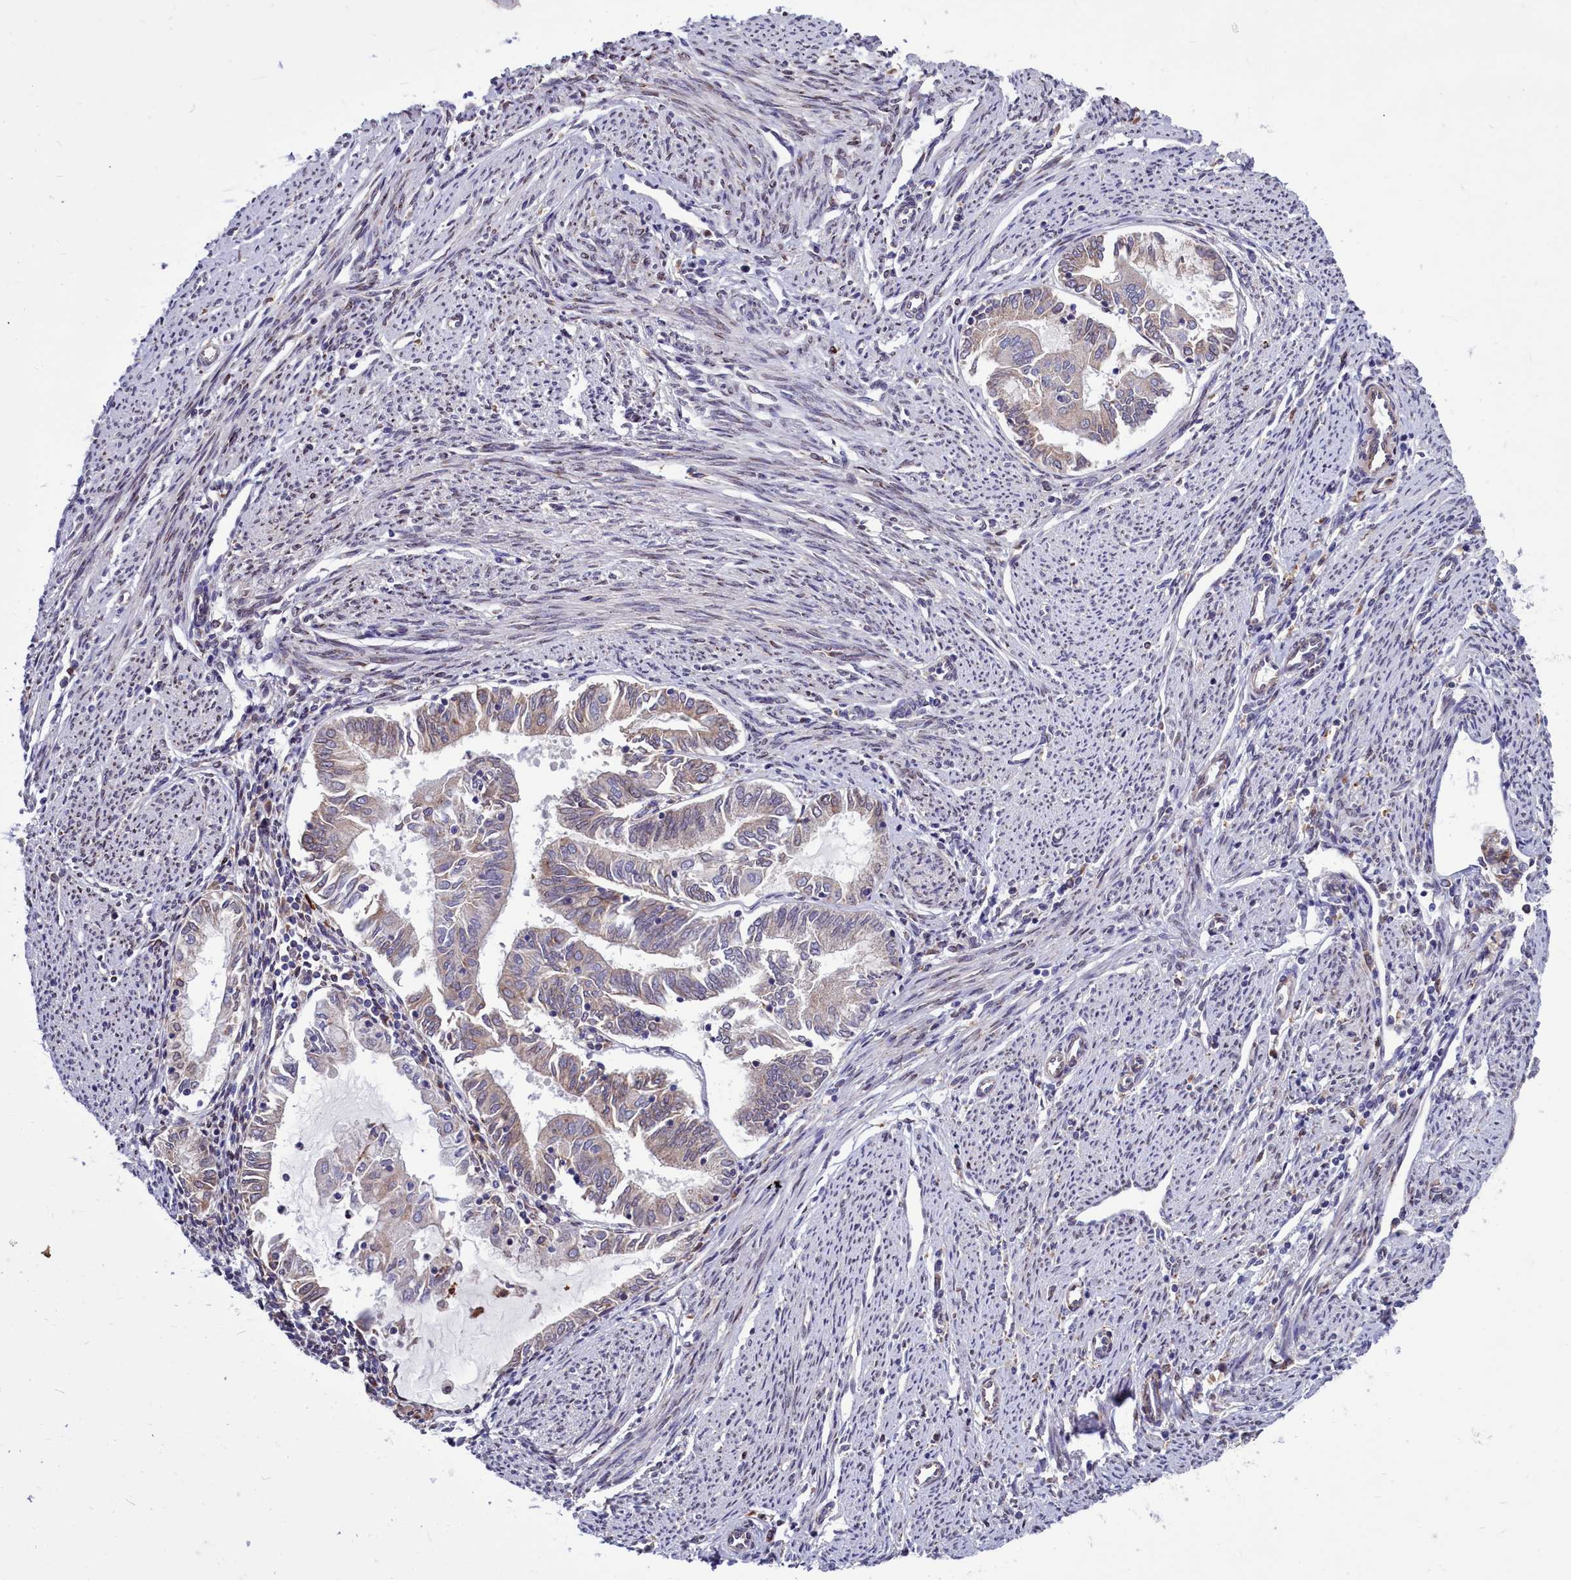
{"staining": {"intensity": "negative", "quantity": "none", "location": "none"}, "tissue": "endometrial cancer", "cell_type": "Tumor cells", "image_type": "cancer", "snomed": [{"axis": "morphology", "description": "Adenocarcinoma, NOS"}, {"axis": "topography", "description": "Endometrium"}], "caption": "Photomicrograph shows no protein positivity in tumor cells of endometrial adenocarcinoma tissue.", "gene": "RAPGEF4", "patient": {"sex": "female", "age": 79}}